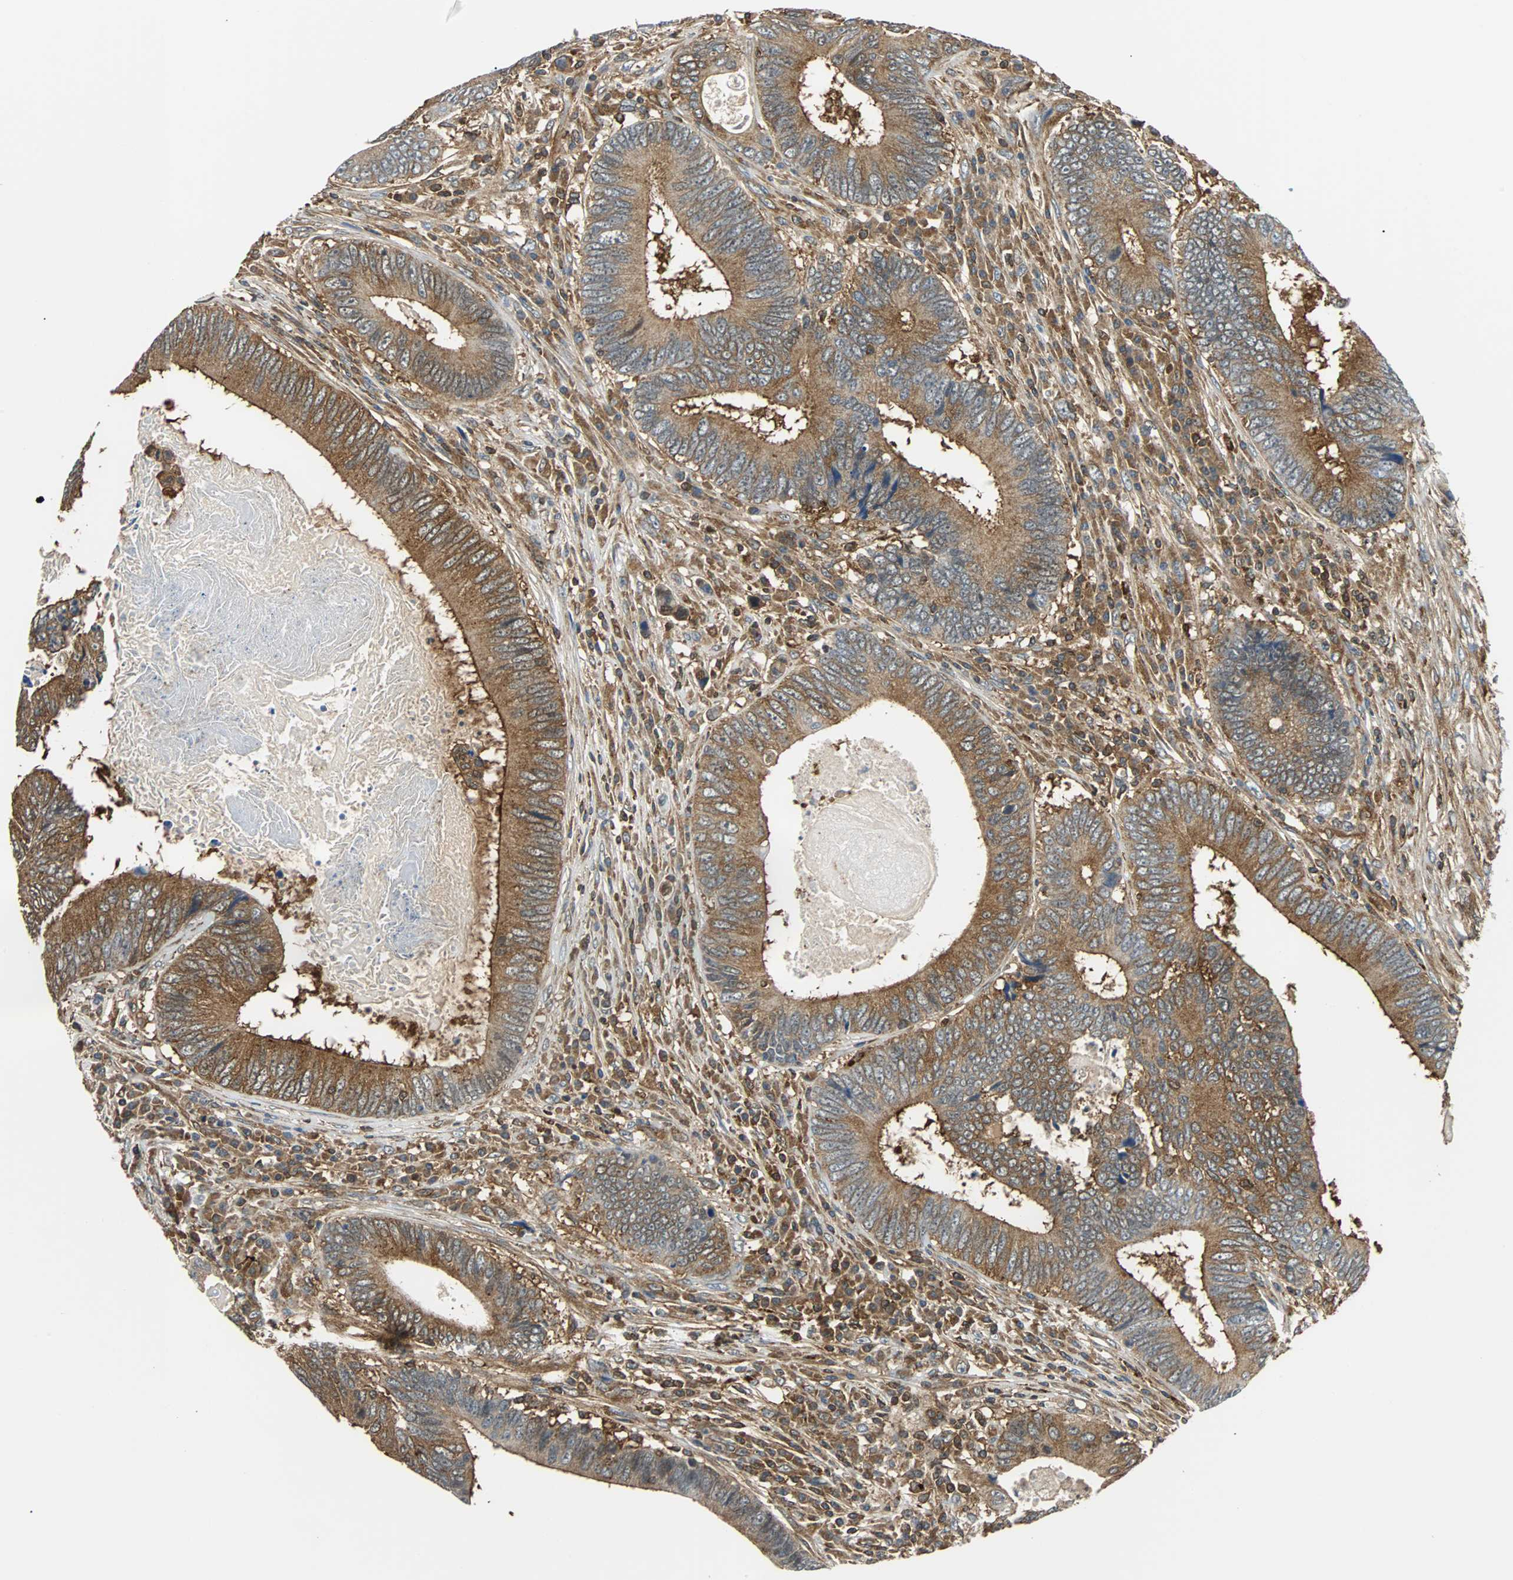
{"staining": {"intensity": "strong", "quantity": "25%-75%", "location": "cytoplasmic/membranous"}, "tissue": "colorectal cancer", "cell_type": "Tumor cells", "image_type": "cancer", "snomed": [{"axis": "morphology", "description": "Adenocarcinoma, NOS"}, {"axis": "topography", "description": "Colon"}], "caption": "A high-resolution photomicrograph shows immunohistochemistry staining of colorectal cancer, which reveals strong cytoplasmic/membranous positivity in about 25%-75% of tumor cells.", "gene": "RELA", "patient": {"sex": "female", "age": 78}}